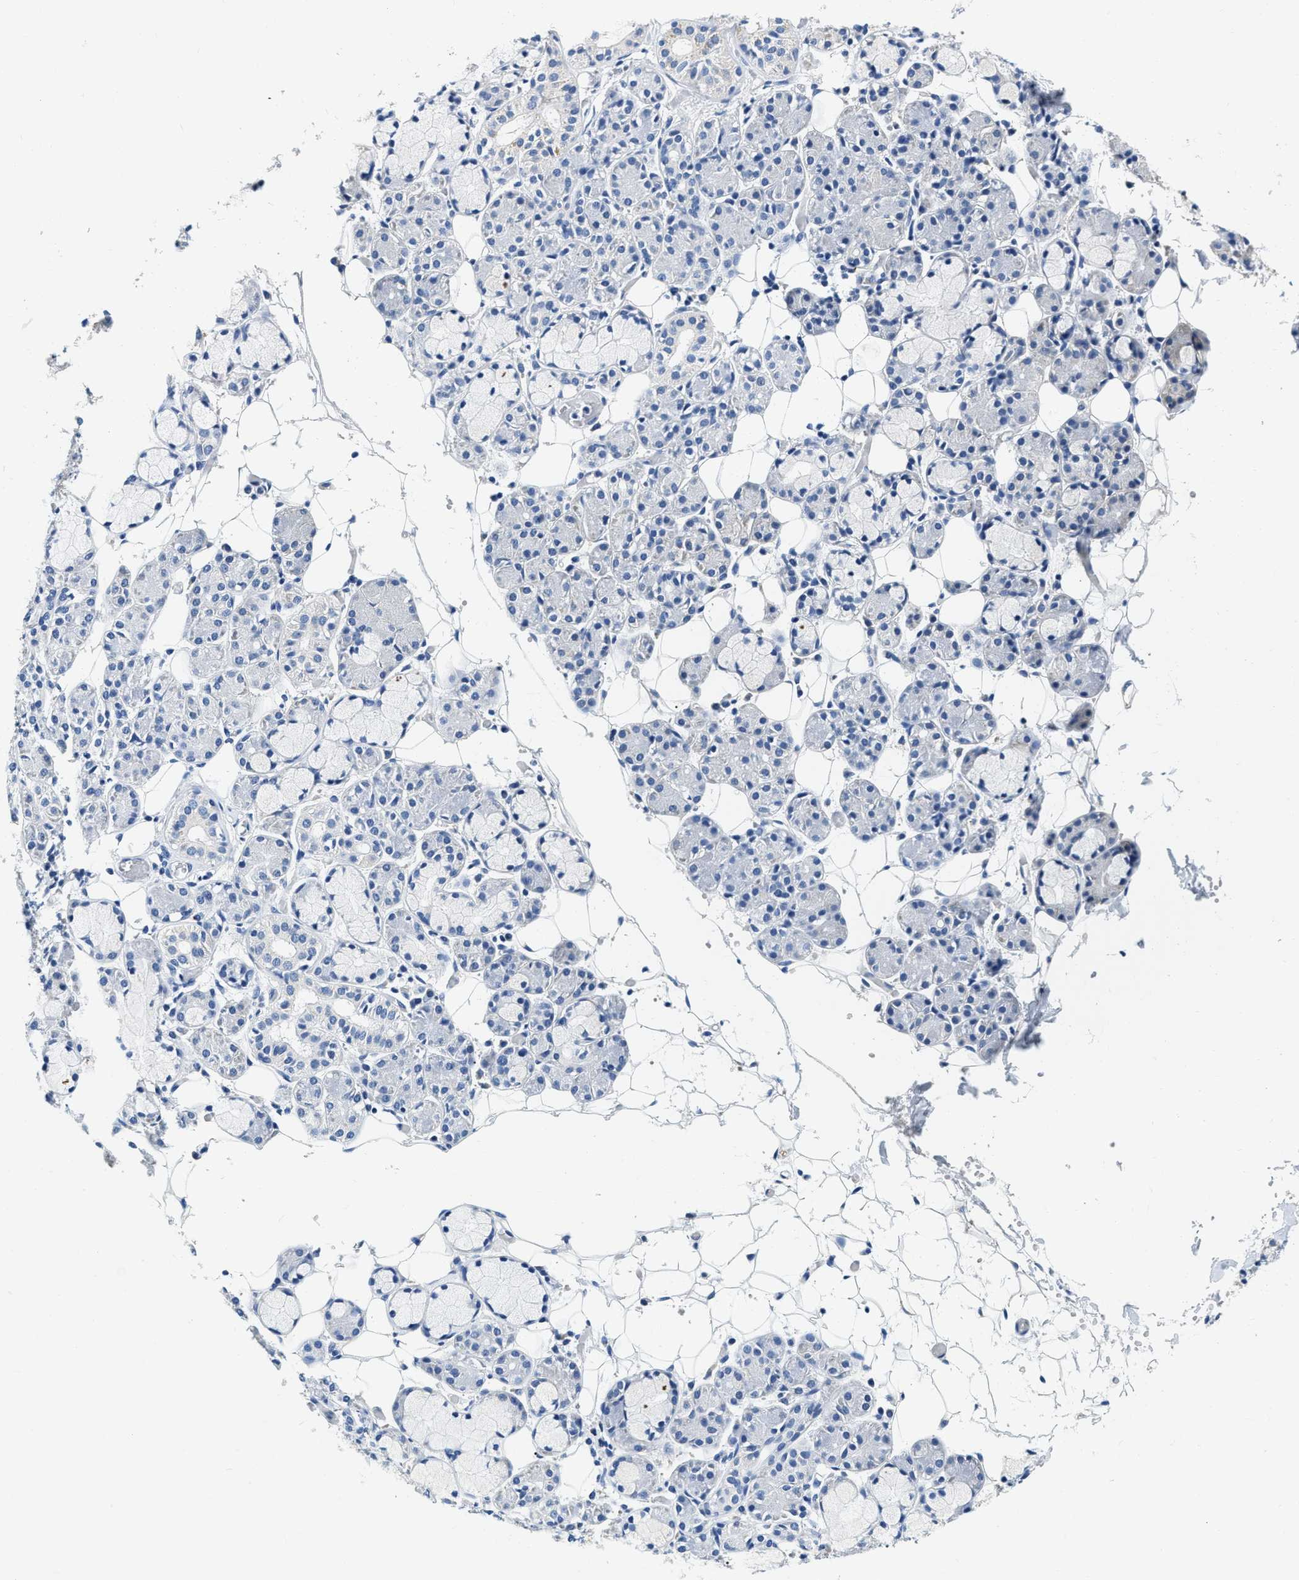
{"staining": {"intensity": "negative", "quantity": "none", "location": "none"}, "tissue": "salivary gland", "cell_type": "Glandular cells", "image_type": "normal", "snomed": [{"axis": "morphology", "description": "Normal tissue, NOS"}, {"axis": "topography", "description": "Salivary gland"}], "caption": "Immunohistochemical staining of benign salivary gland shows no significant expression in glandular cells. (DAB (3,3'-diaminobenzidine) immunohistochemistry (IHC), high magnification).", "gene": "EIF2AK2", "patient": {"sex": "male", "age": 63}}